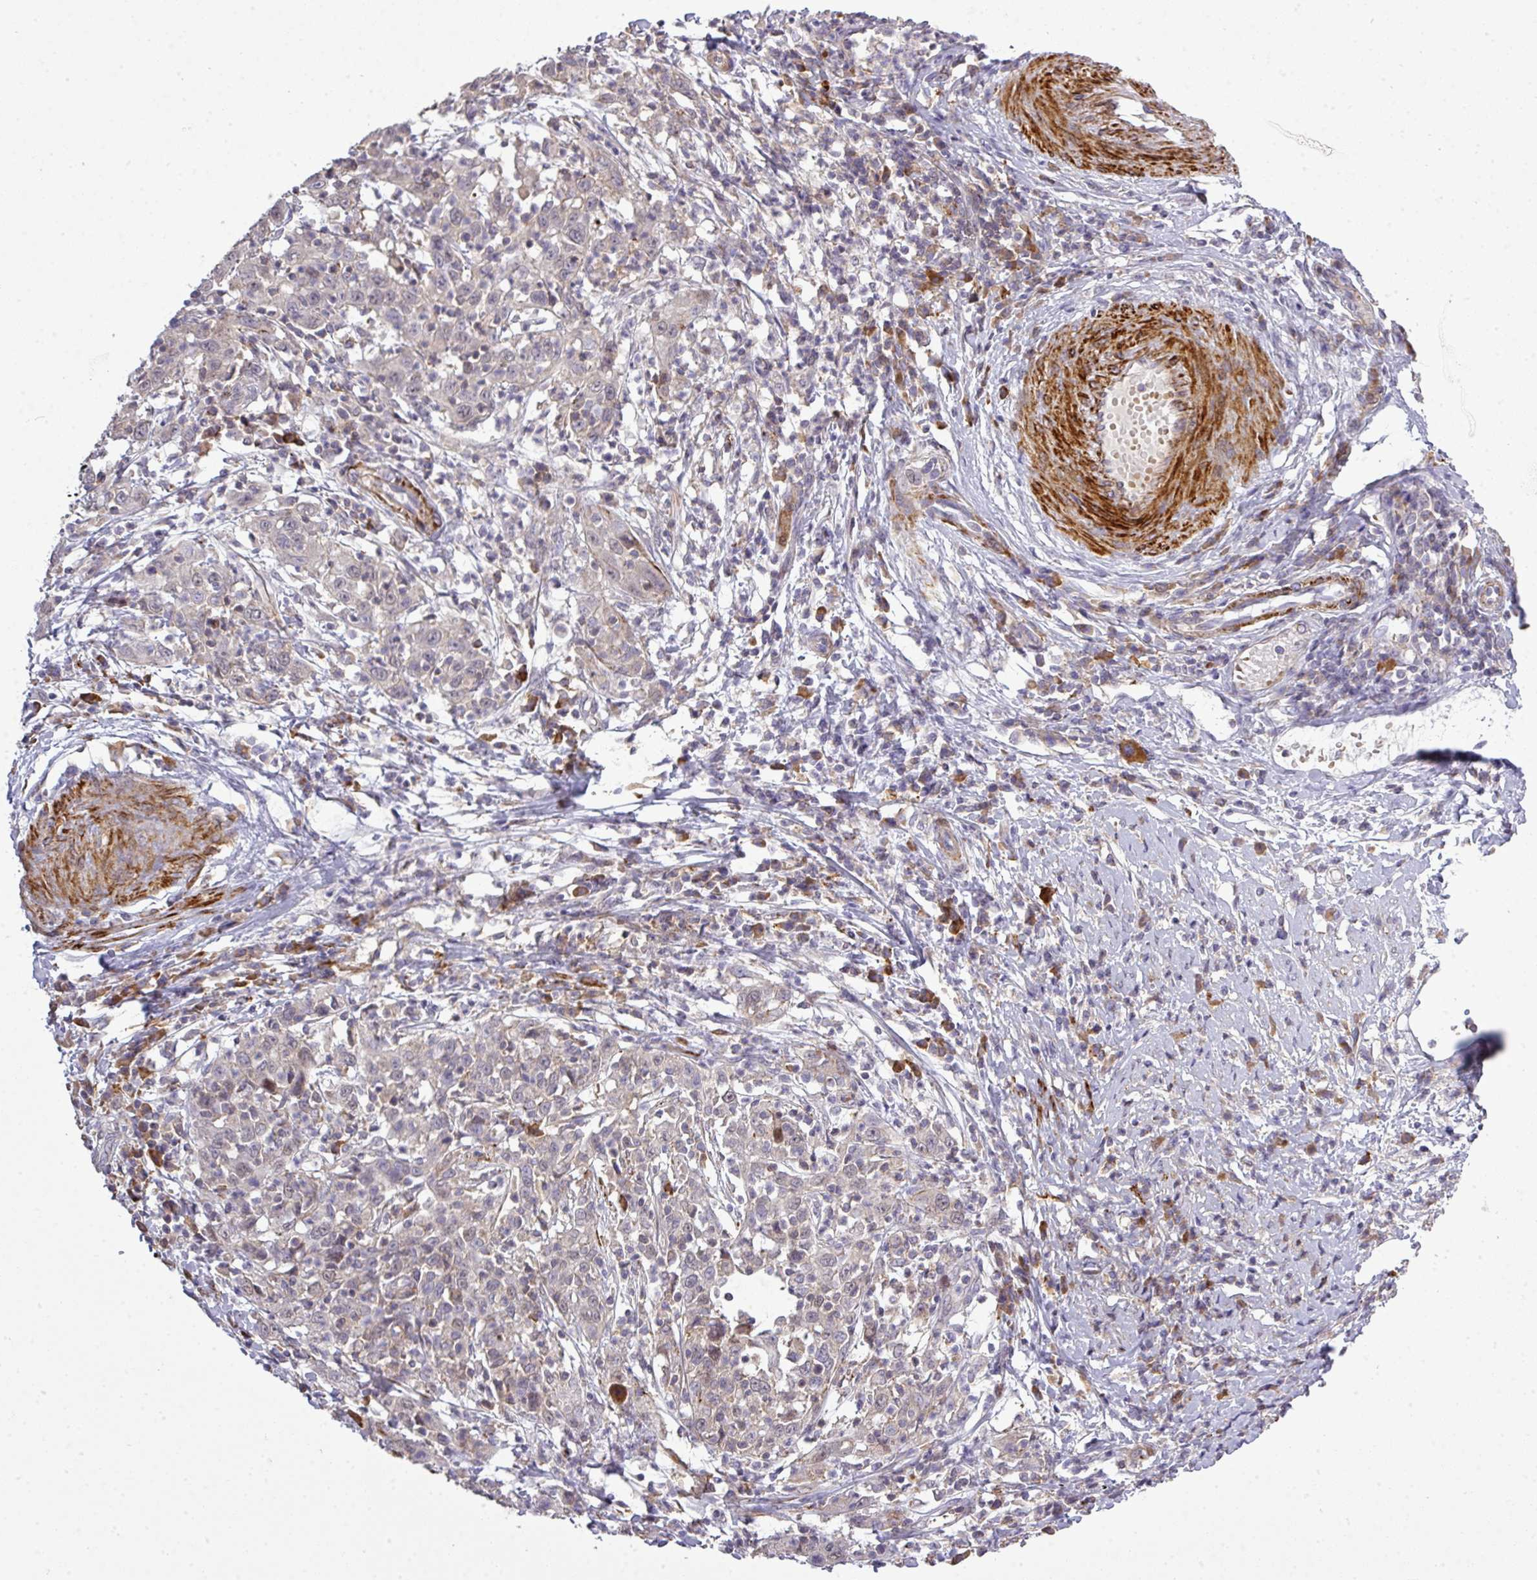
{"staining": {"intensity": "negative", "quantity": "none", "location": "none"}, "tissue": "cervical cancer", "cell_type": "Tumor cells", "image_type": "cancer", "snomed": [{"axis": "morphology", "description": "Squamous cell carcinoma, NOS"}, {"axis": "topography", "description": "Cervix"}], "caption": "Micrograph shows no significant protein expression in tumor cells of cervical squamous cell carcinoma.", "gene": "TPRA1", "patient": {"sex": "female", "age": 46}}